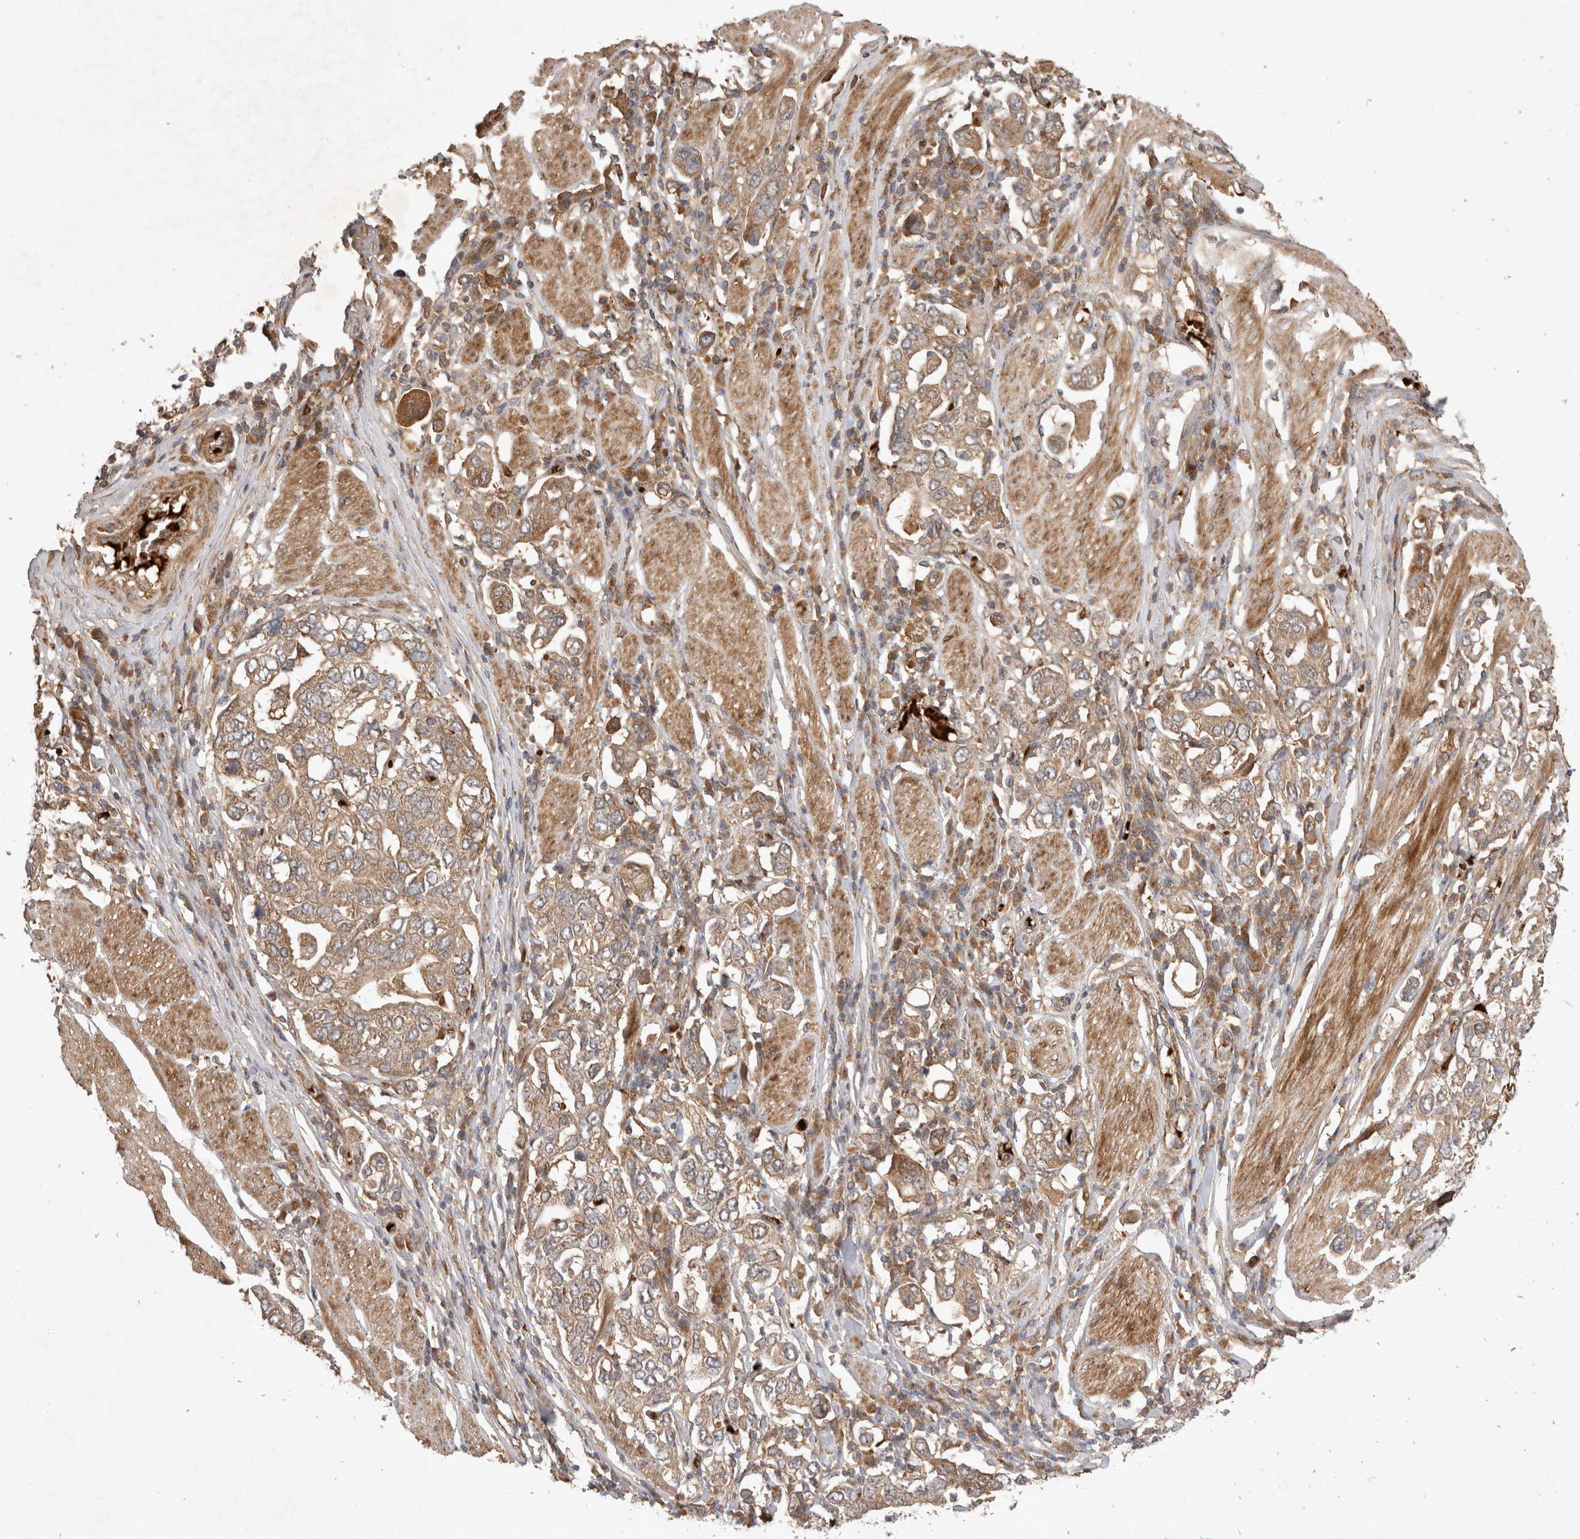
{"staining": {"intensity": "weak", "quantity": ">75%", "location": "cytoplasmic/membranous"}, "tissue": "stomach cancer", "cell_type": "Tumor cells", "image_type": "cancer", "snomed": [{"axis": "morphology", "description": "Adenocarcinoma, NOS"}, {"axis": "topography", "description": "Stomach, upper"}], "caption": "IHC of human stomach cancer reveals low levels of weak cytoplasmic/membranous positivity in approximately >75% of tumor cells.", "gene": "FAM221A", "patient": {"sex": "male", "age": 62}}